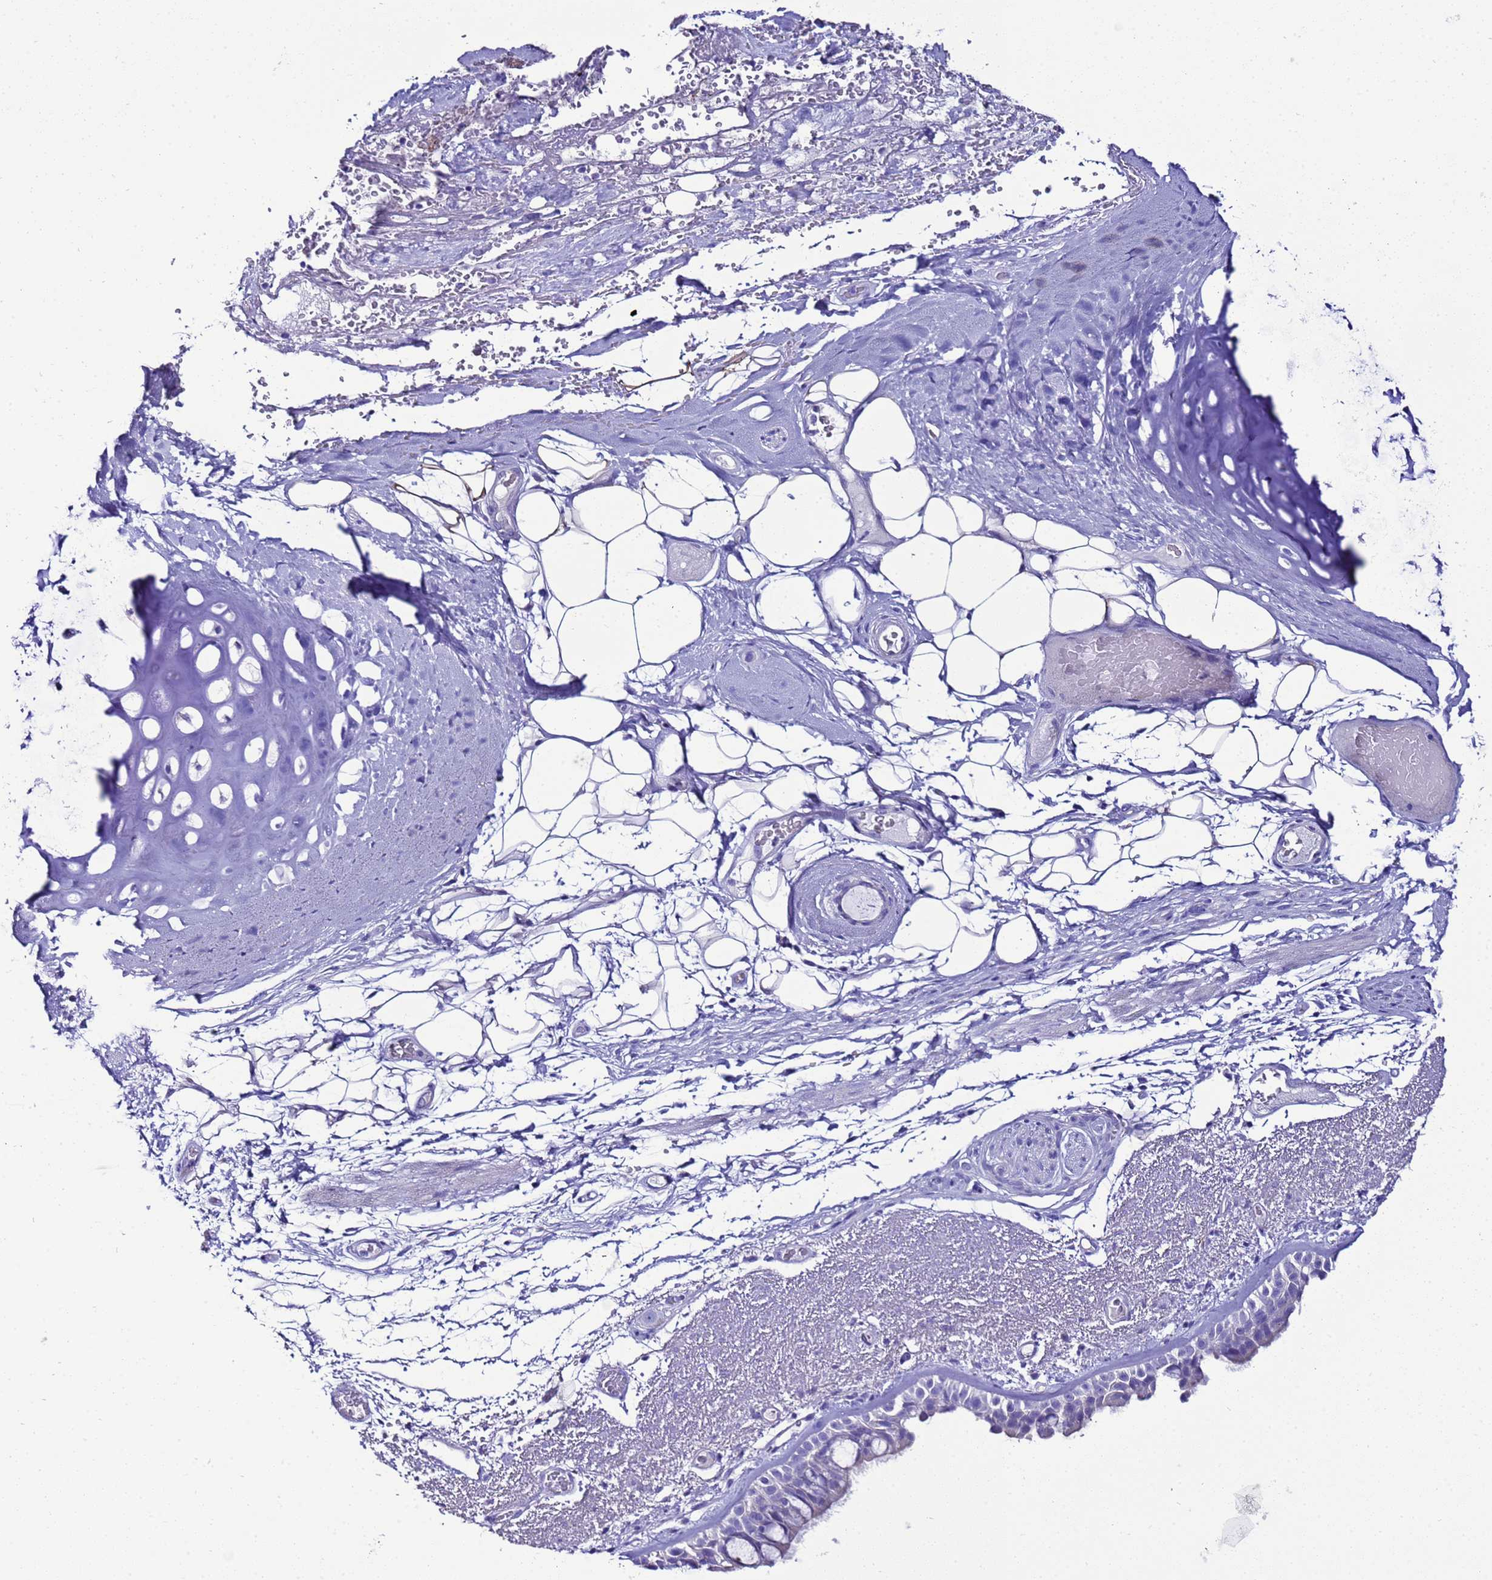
{"staining": {"intensity": "negative", "quantity": "none", "location": "none"}, "tissue": "bronchus", "cell_type": "Respiratory epithelial cells", "image_type": "normal", "snomed": [{"axis": "morphology", "description": "Normal tissue, NOS"}, {"axis": "morphology", "description": "Squamous cell carcinoma, NOS"}, {"axis": "topography", "description": "Lymph node"}, {"axis": "topography", "description": "Bronchus"}, {"axis": "topography", "description": "Lung"}], "caption": "Image shows no protein staining in respiratory epithelial cells of benign bronchus. Brightfield microscopy of immunohistochemistry stained with DAB (brown) and hematoxylin (blue), captured at high magnification.", "gene": "BEST2", "patient": {"sex": "male", "age": 66}}